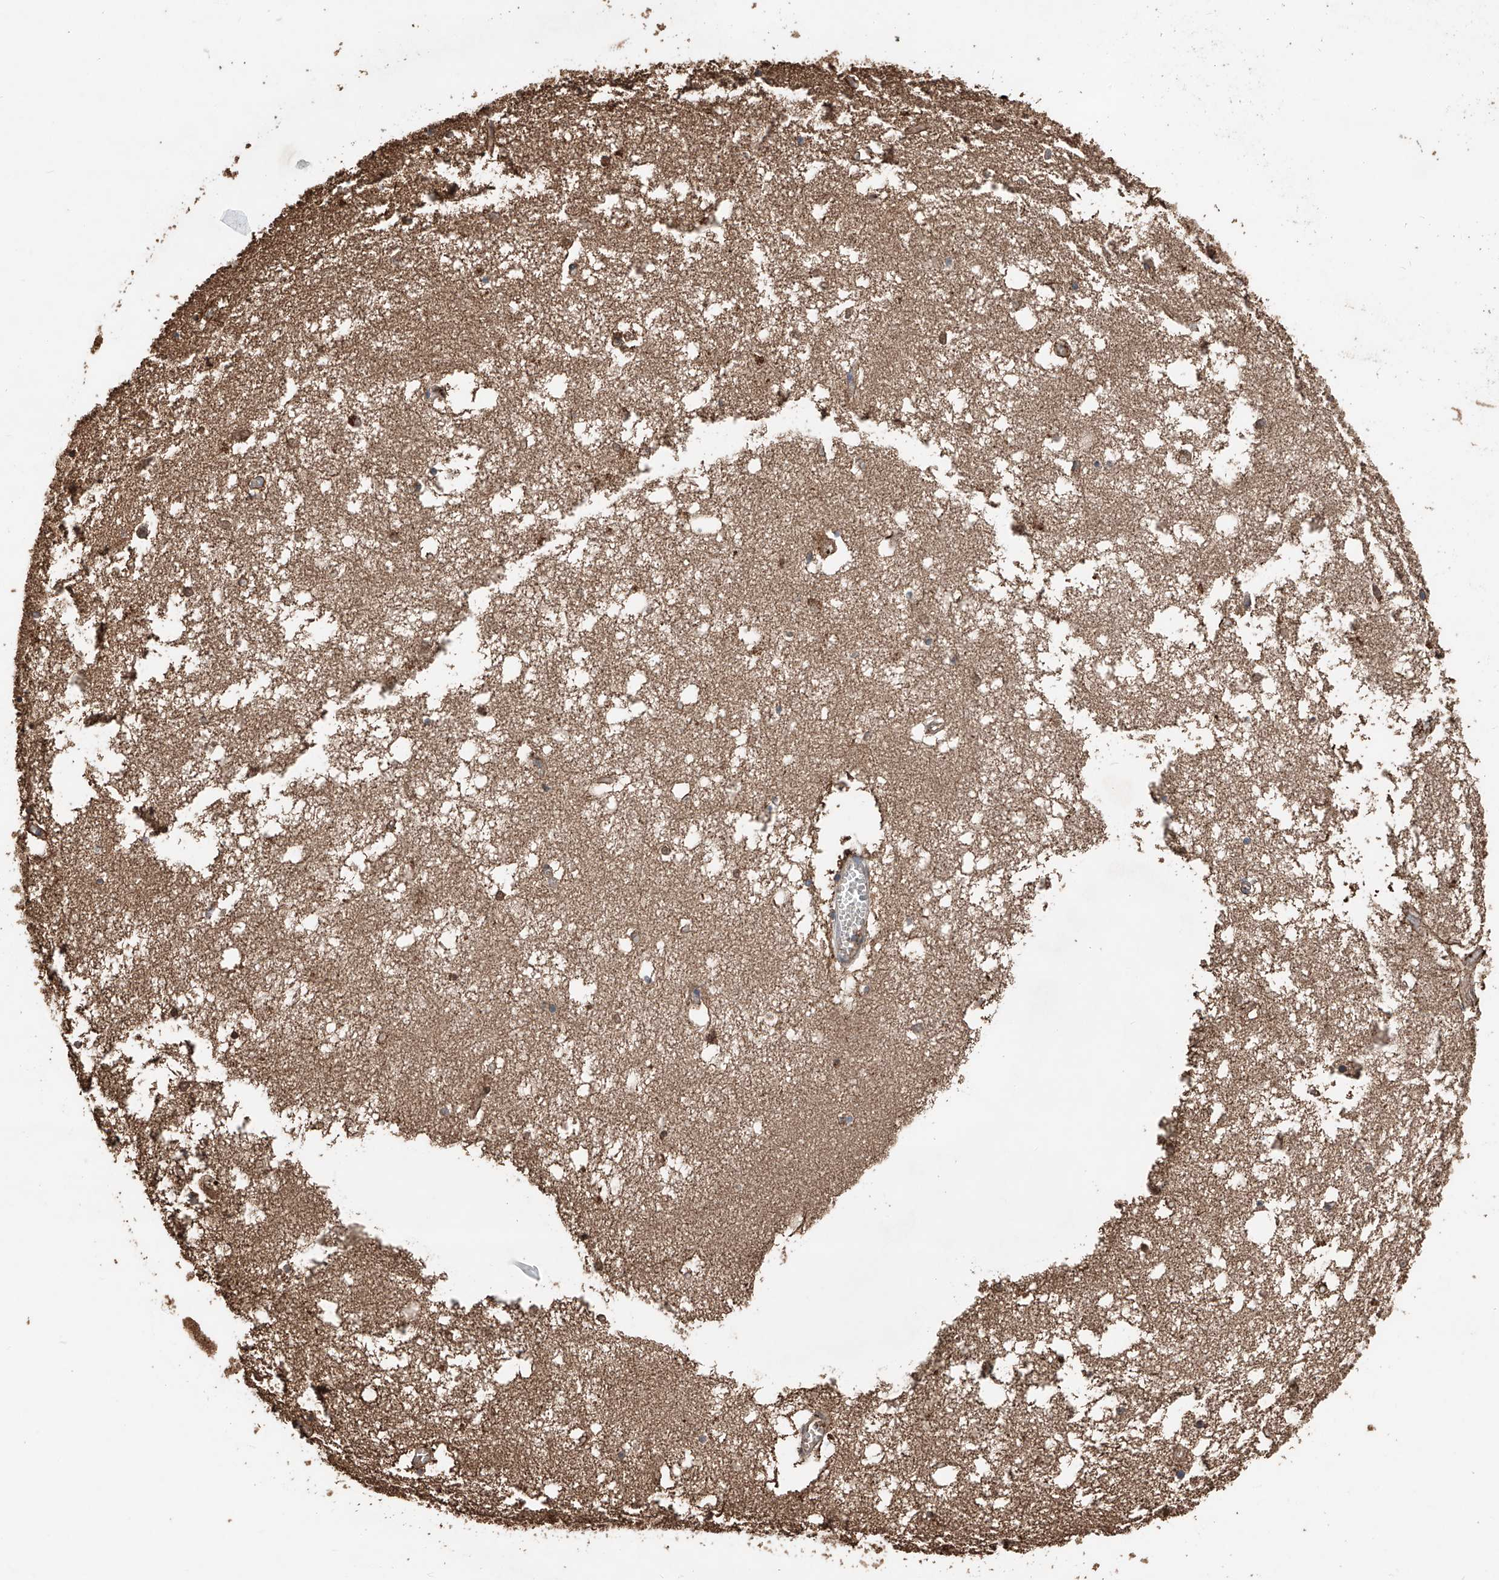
{"staining": {"intensity": "moderate", "quantity": "25%-75%", "location": "cytoplasmic/membranous,nuclear"}, "tissue": "hippocampus", "cell_type": "Glial cells", "image_type": "normal", "snomed": [{"axis": "morphology", "description": "Normal tissue, NOS"}, {"axis": "topography", "description": "Hippocampus"}], "caption": "Glial cells display moderate cytoplasmic/membranous,nuclear staining in approximately 25%-75% of cells in normal hippocampus.", "gene": "RMND1", "patient": {"sex": "male", "age": 70}}